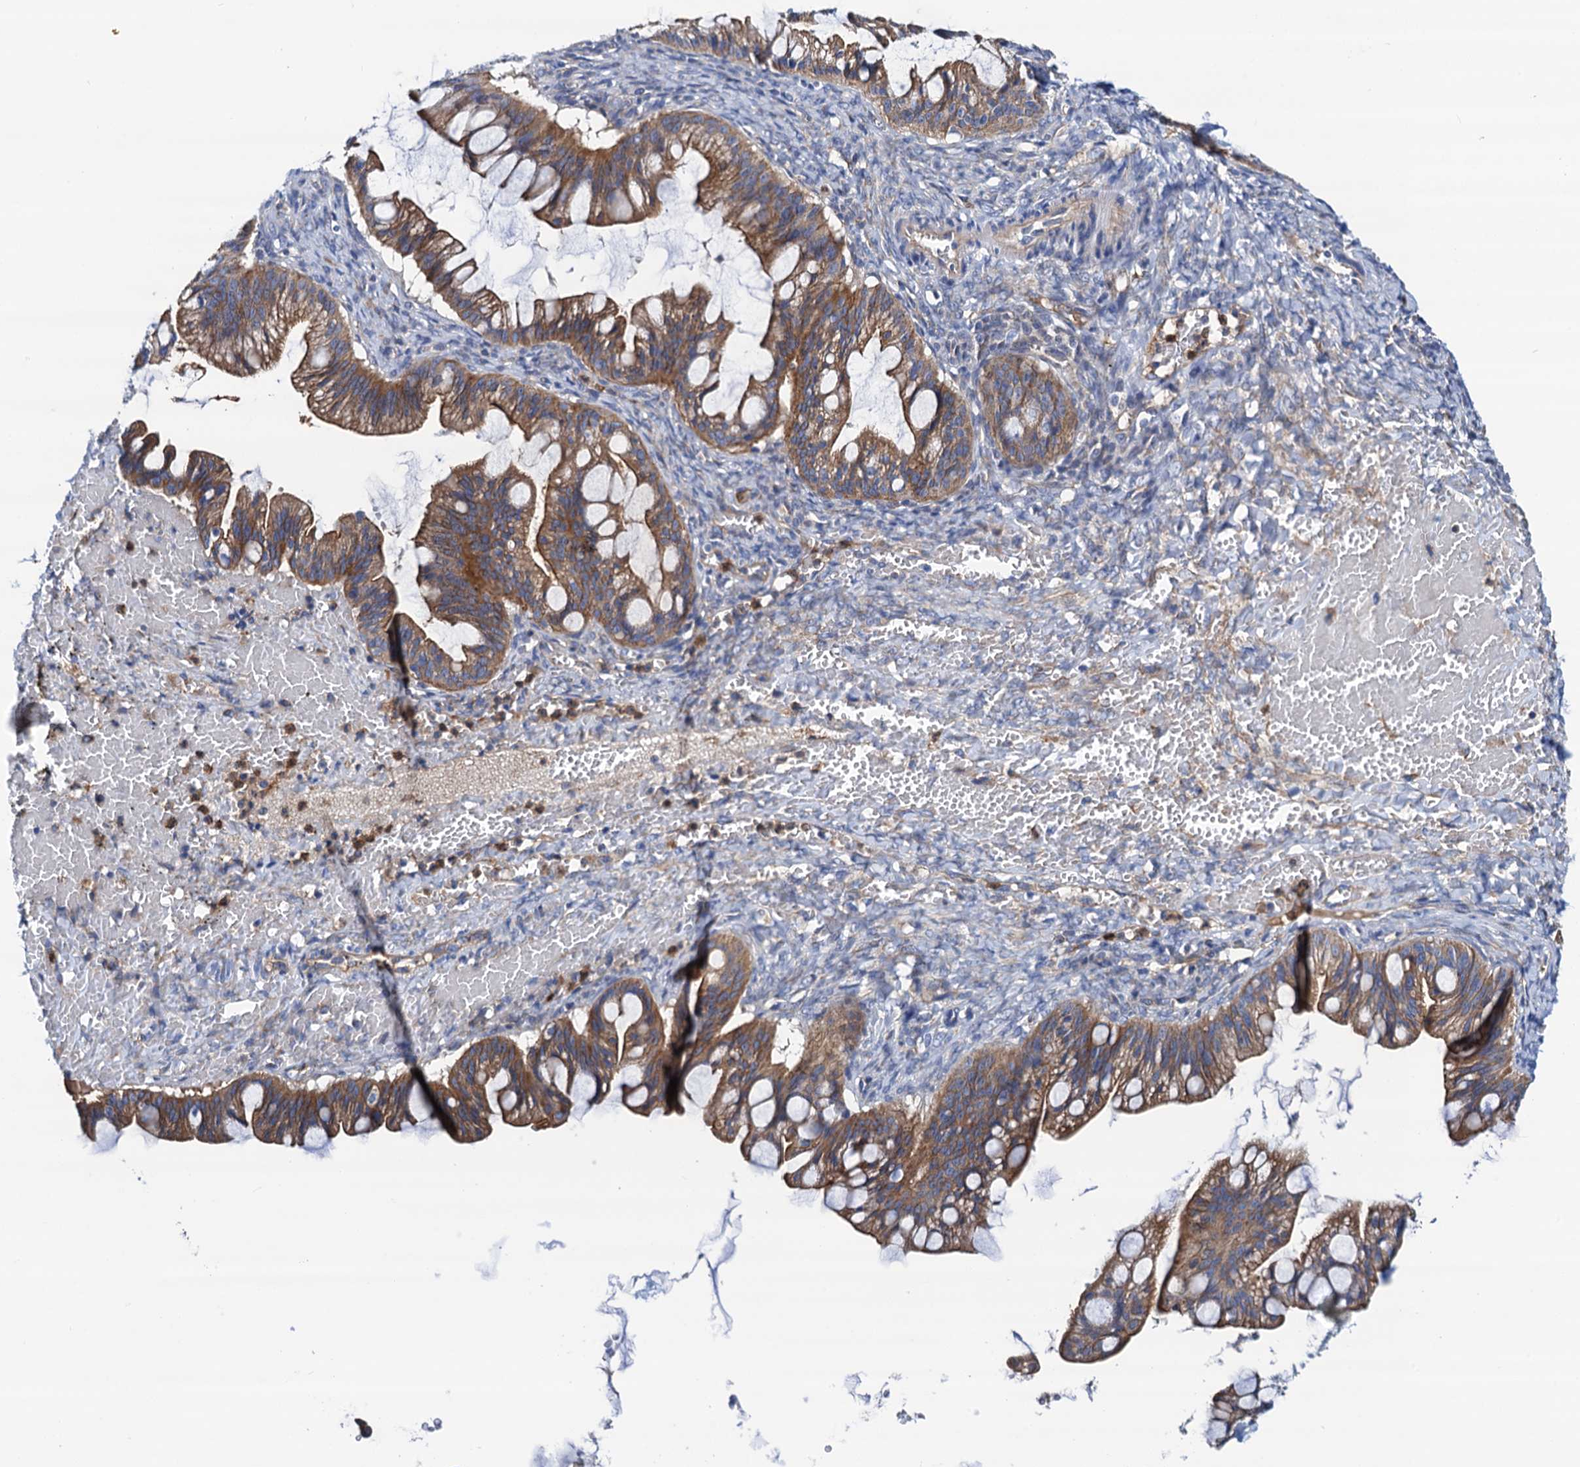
{"staining": {"intensity": "strong", "quantity": ">75%", "location": "cytoplasmic/membranous"}, "tissue": "ovarian cancer", "cell_type": "Tumor cells", "image_type": "cancer", "snomed": [{"axis": "morphology", "description": "Cystadenocarcinoma, mucinous, NOS"}, {"axis": "topography", "description": "Ovary"}], "caption": "There is high levels of strong cytoplasmic/membranous staining in tumor cells of ovarian cancer (mucinous cystadenocarcinoma), as demonstrated by immunohistochemical staining (brown color).", "gene": "RASSF9", "patient": {"sex": "female", "age": 73}}